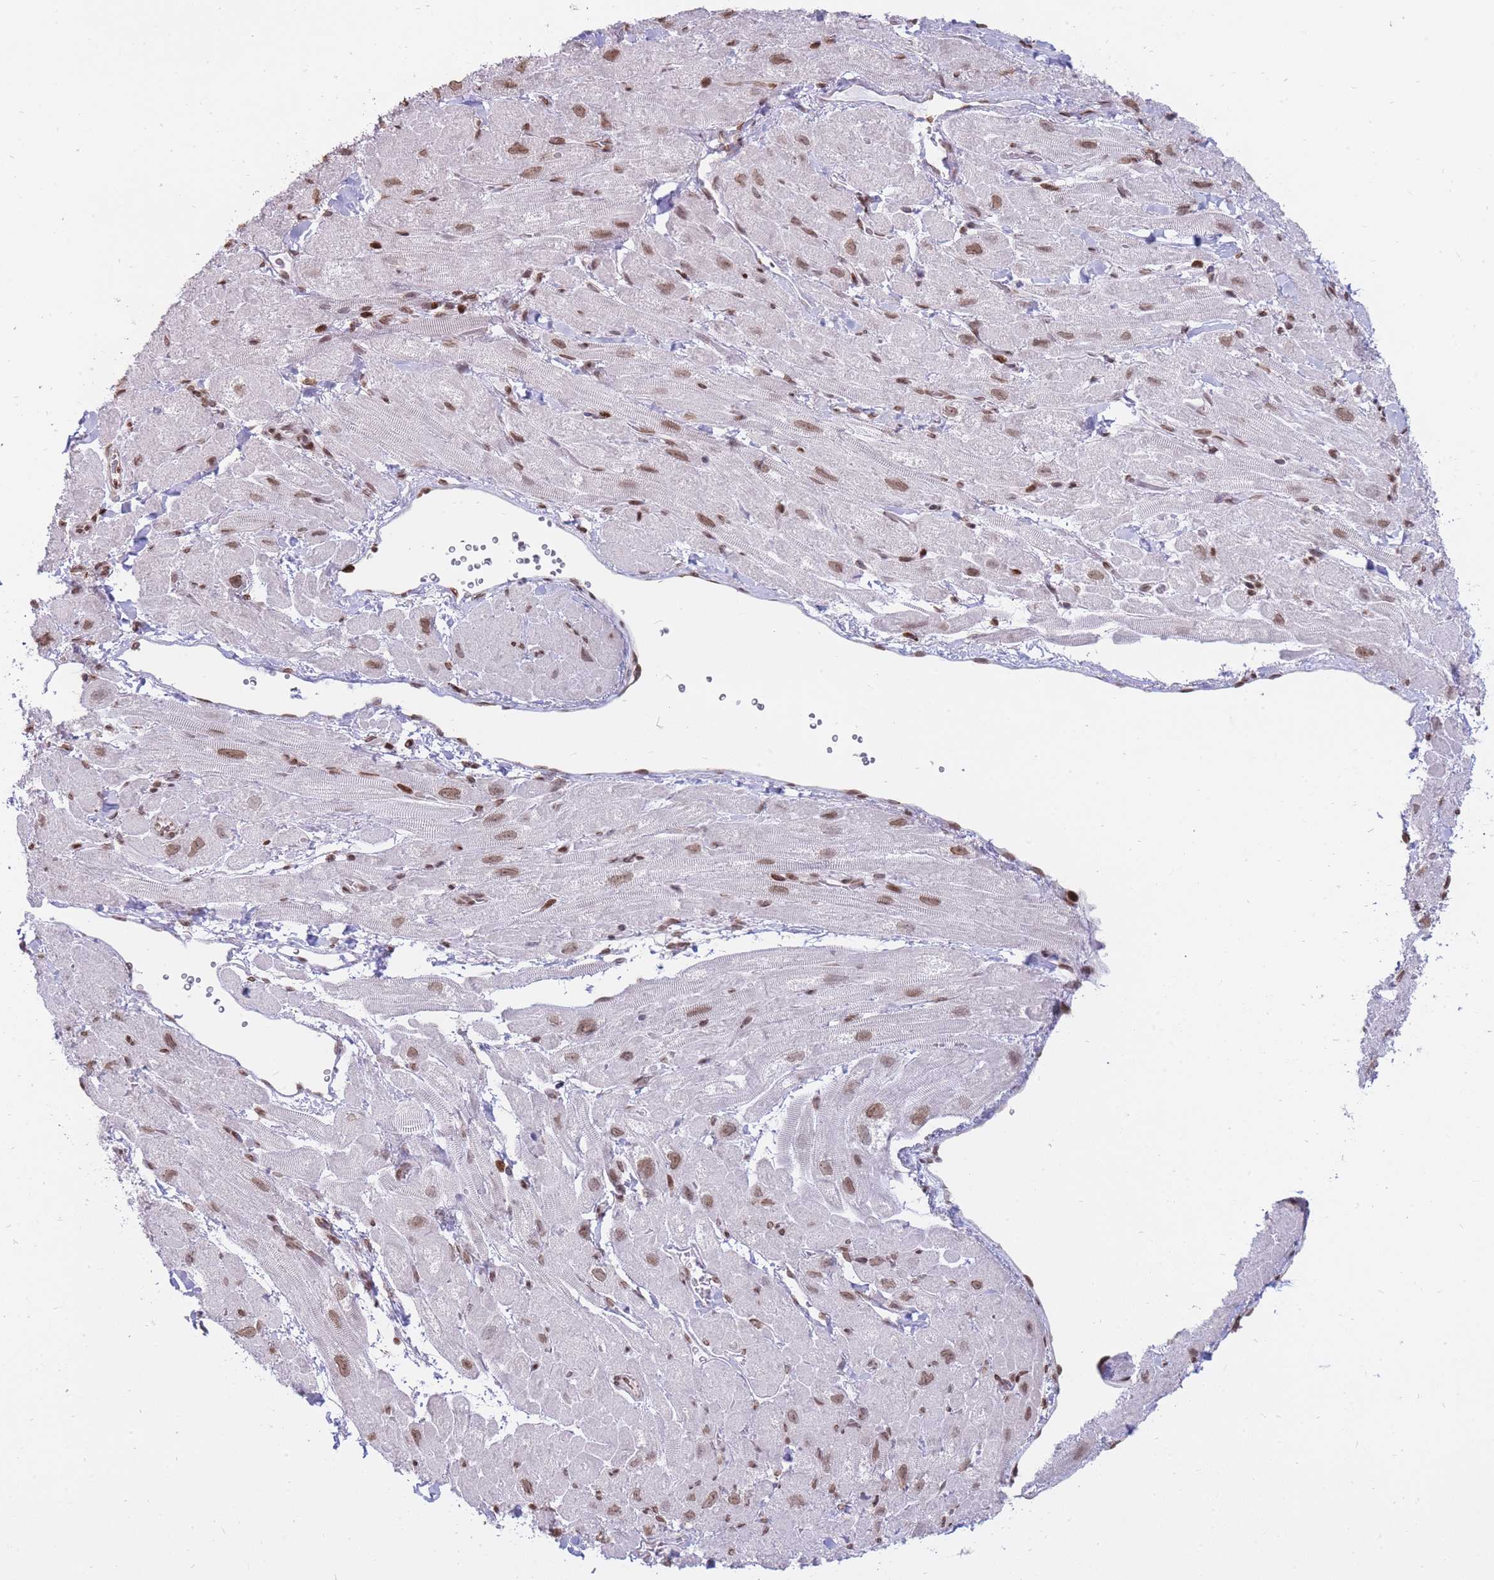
{"staining": {"intensity": "moderate", "quantity": ">75%", "location": "nuclear"}, "tissue": "heart muscle", "cell_type": "Cardiomyocytes", "image_type": "normal", "snomed": [{"axis": "morphology", "description": "Normal tissue, NOS"}, {"axis": "topography", "description": "Heart"}], "caption": "This photomicrograph displays immunohistochemistry (IHC) staining of benign human heart muscle, with medium moderate nuclear positivity in approximately >75% of cardiomyocytes.", "gene": "SHISAL1", "patient": {"sex": "male", "age": 65}}